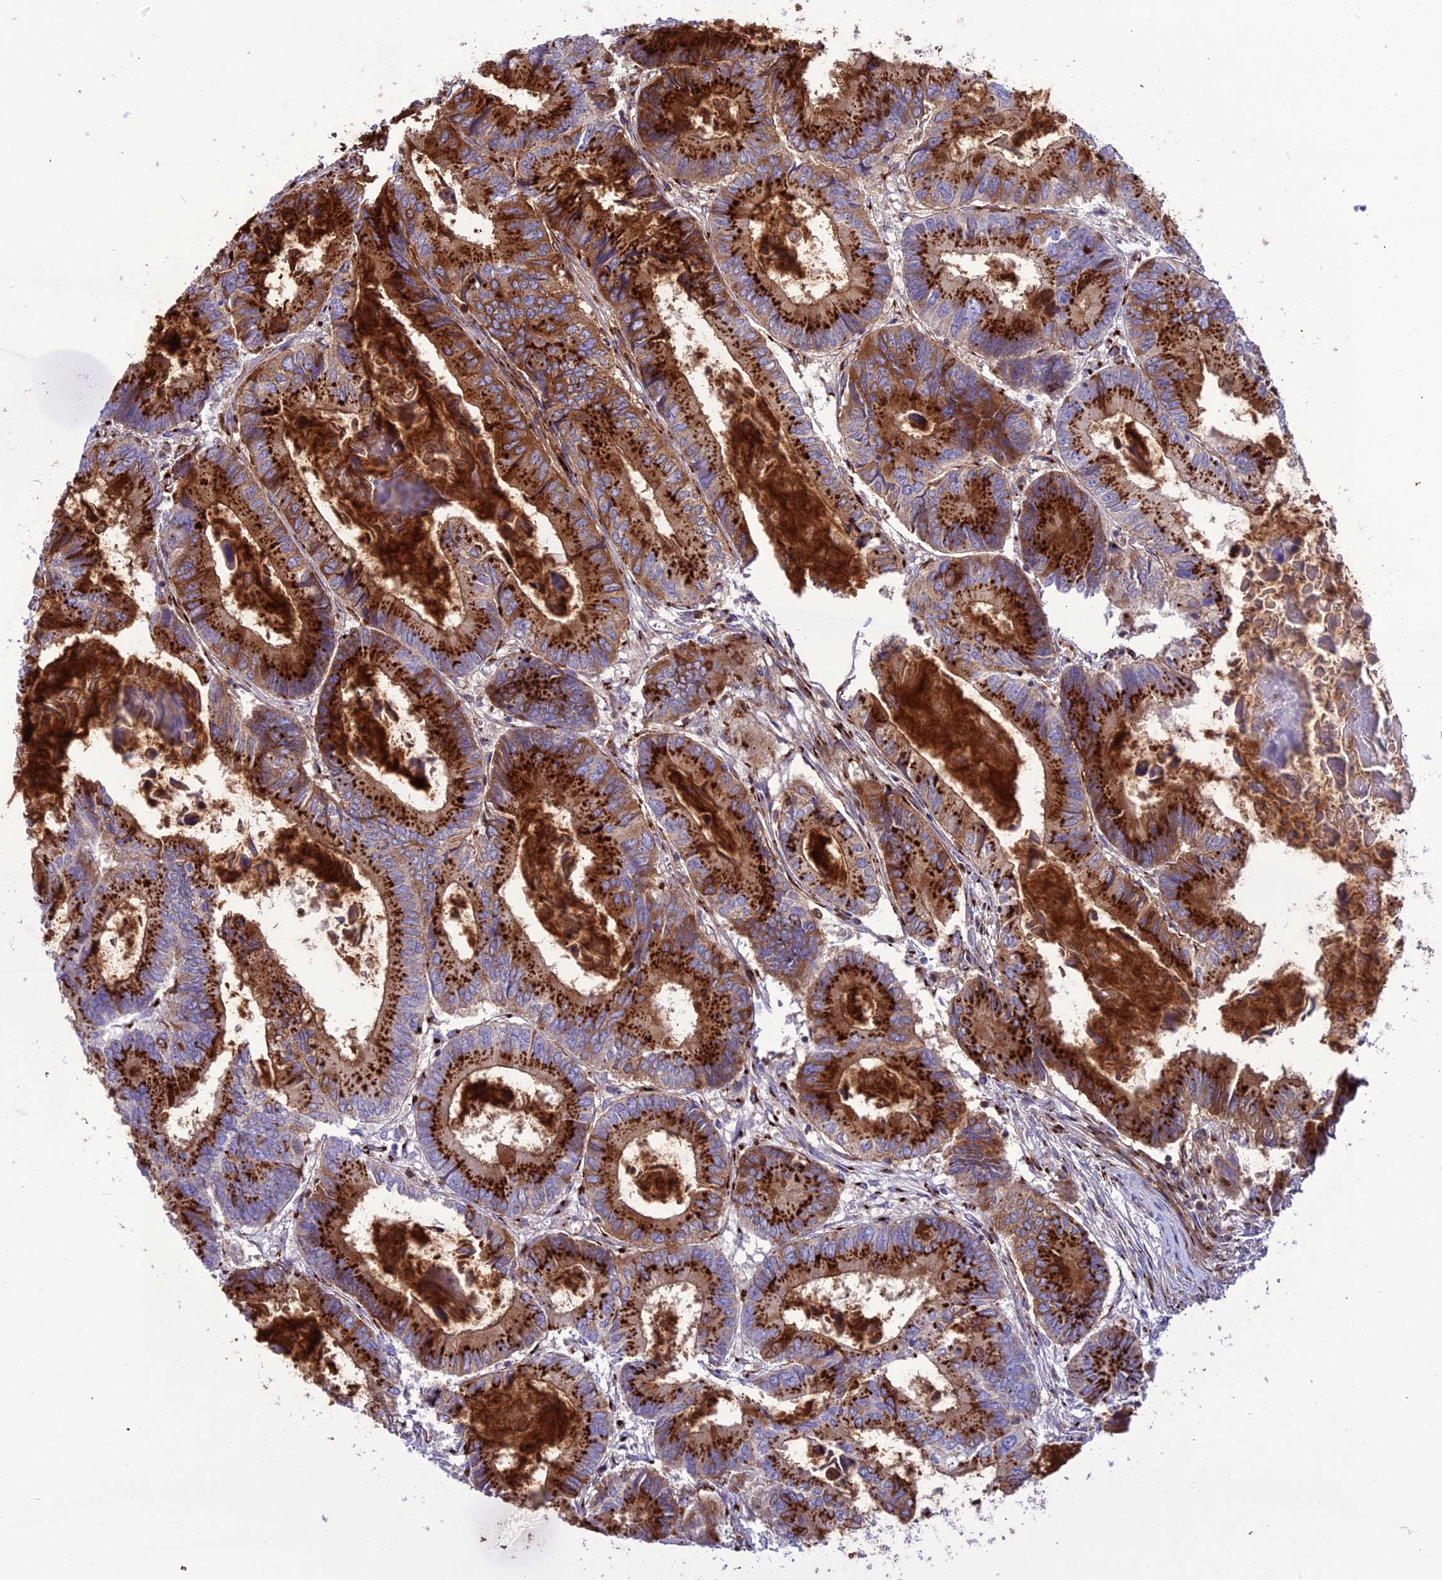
{"staining": {"intensity": "strong", "quantity": ">75%", "location": "cytoplasmic/membranous"}, "tissue": "colorectal cancer", "cell_type": "Tumor cells", "image_type": "cancer", "snomed": [{"axis": "morphology", "description": "Adenocarcinoma, NOS"}, {"axis": "topography", "description": "Colon"}], "caption": "Immunohistochemical staining of colorectal adenocarcinoma shows high levels of strong cytoplasmic/membranous staining in approximately >75% of tumor cells.", "gene": "GOLM2", "patient": {"sex": "male", "age": 85}}